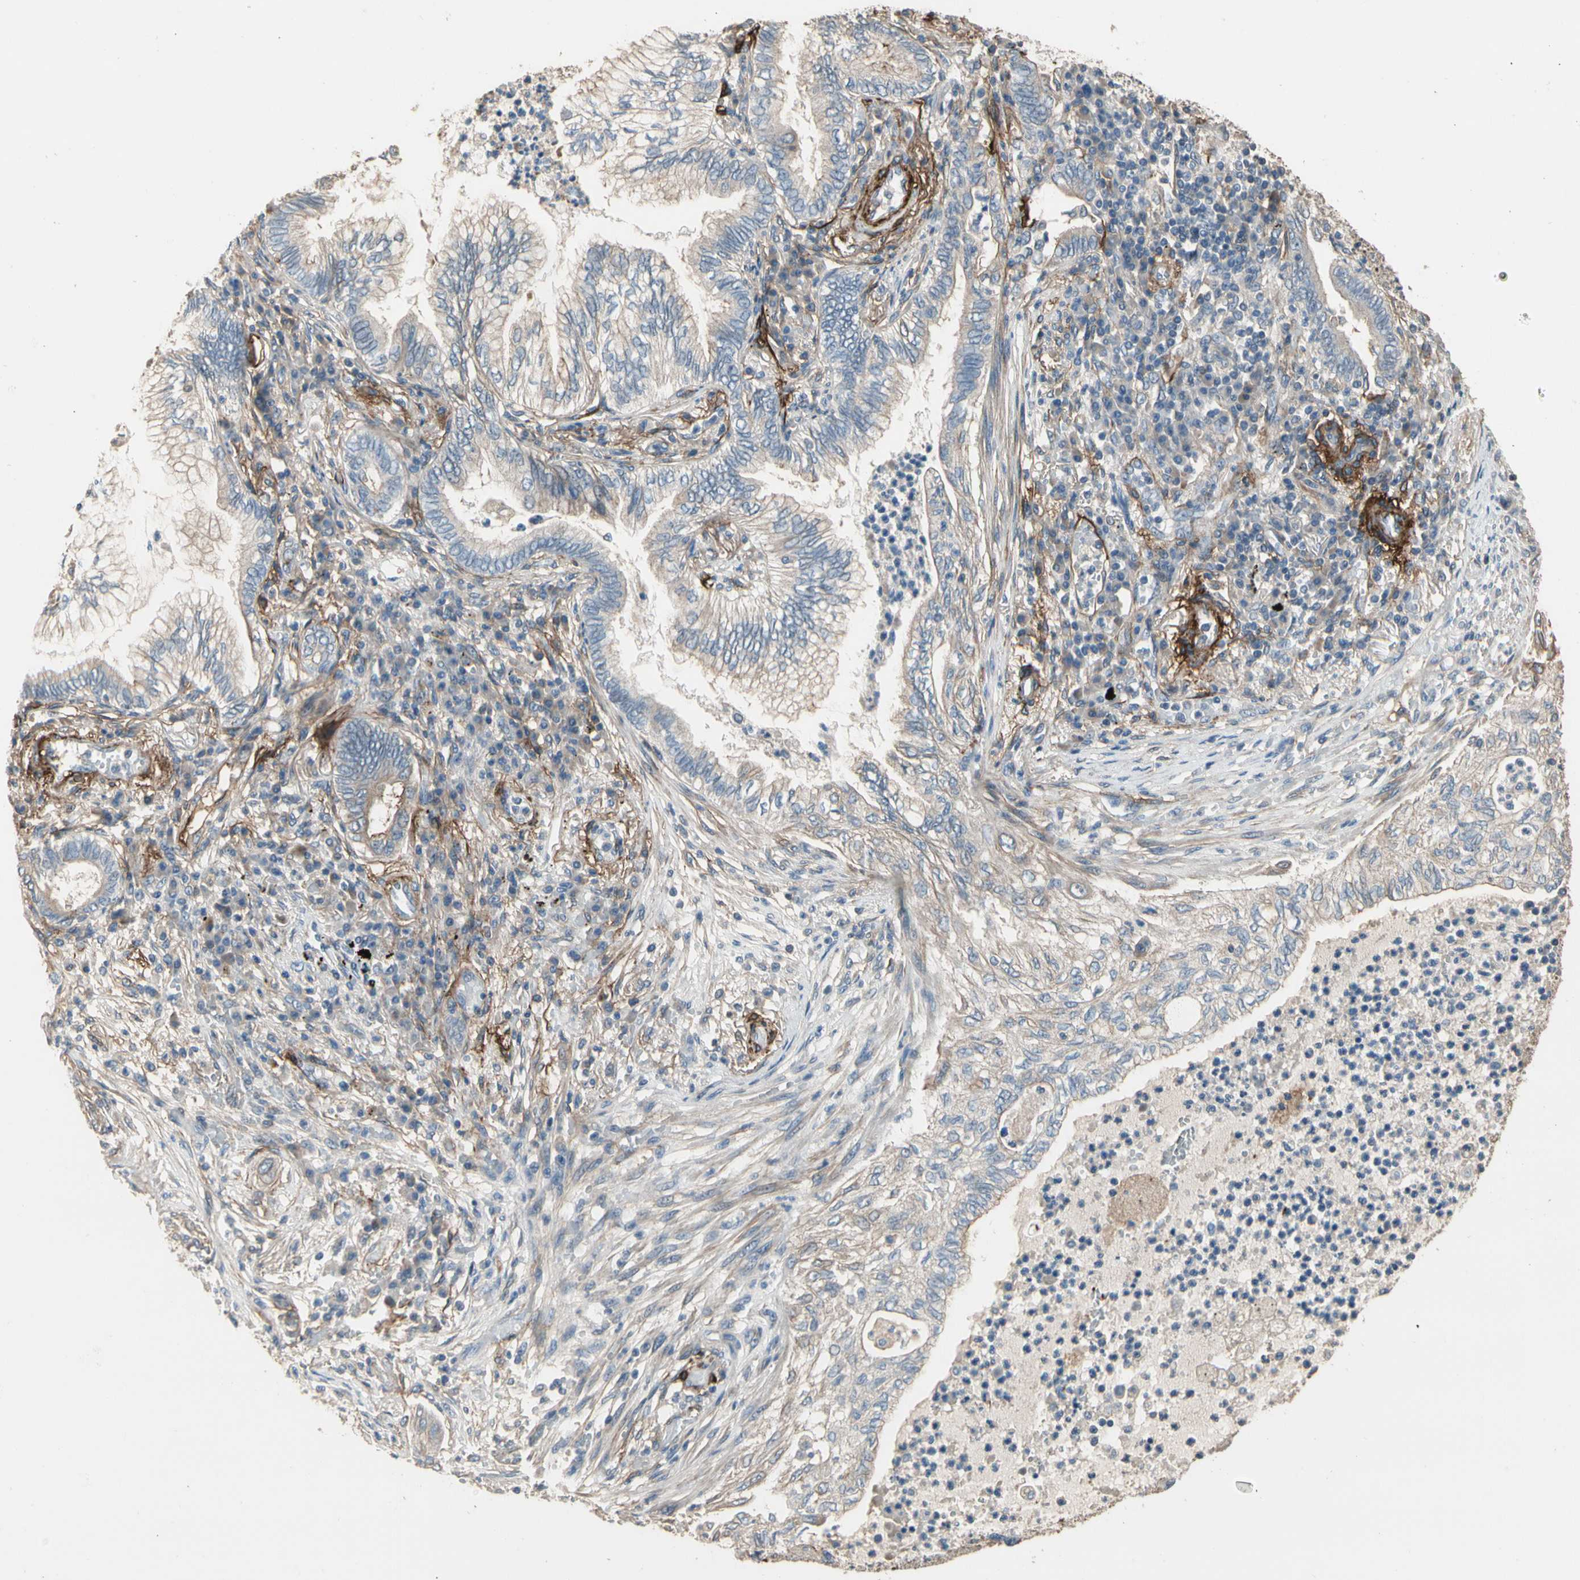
{"staining": {"intensity": "weak", "quantity": ">75%", "location": "cytoplasmic/membranous"}, "tissue": "lung cancer", "cell_type": "Tumor cells", "image_type": "cancer", "snomed": [{"axis": "morphology", "description": "Normal tissue, NOS"}, {"axis": "morphology", "description": "Adenocarcinoma, NOS"}, {"axis": "topography", "description": "Bronchus"}, {"axis": "topography", "description": "Lung"}], "caption": "Human lung cancer stained for a protein (brown) displays weak cytoplasmic/membranous positive positivity in about >75% of tumor cells.", "gene": "SUSD2", "patient": {"sex": "female", "age": 70}}